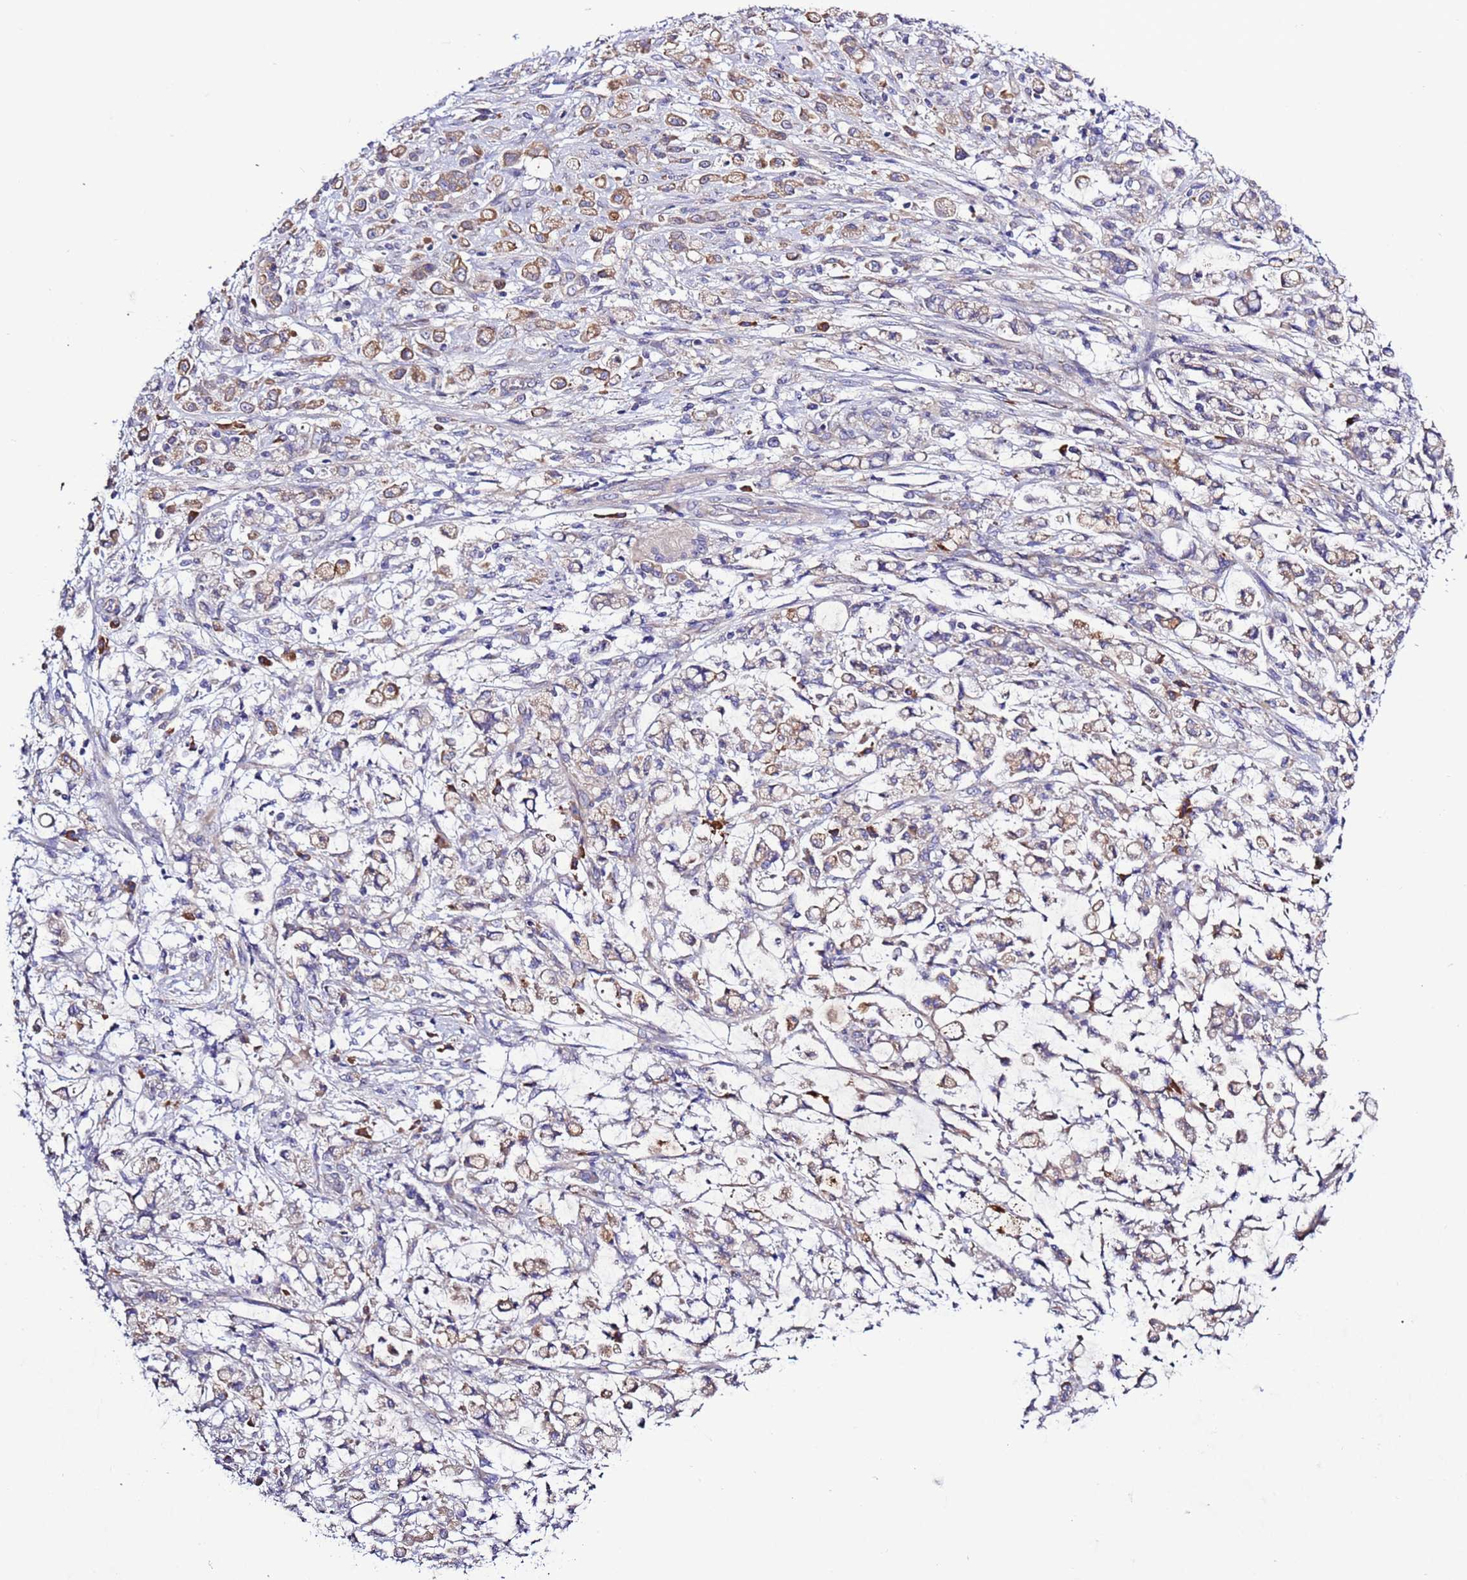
{"staining": {"intensity": "moderate", "quantity": "25%-75%", "location": "cytoplasmic/membranous"}, "tissue": "stomach cancer", "cell_type": "Tumor cells", "image_type": "cancer", "snomed": [{"axis": "morphology", "description": "Adenocarcinoma, NOS"}, {"axis": "topography", "description": "Stomach"}], "caption": "Immunohistochemistry (IHC) staining of stomach cancer, which displays medium levels of moderate cytoplasmic/membranous expression in about 25%-75% of tumor cells indicating moderate cytoplasmic/membranous protein positivity. The staining was performed using DAB (brown) for protein detection and nuclei were counterstained in hematoxylin (blue).", "gene": "SPCS1", "patient": {"sex": "female", "age": 60}}